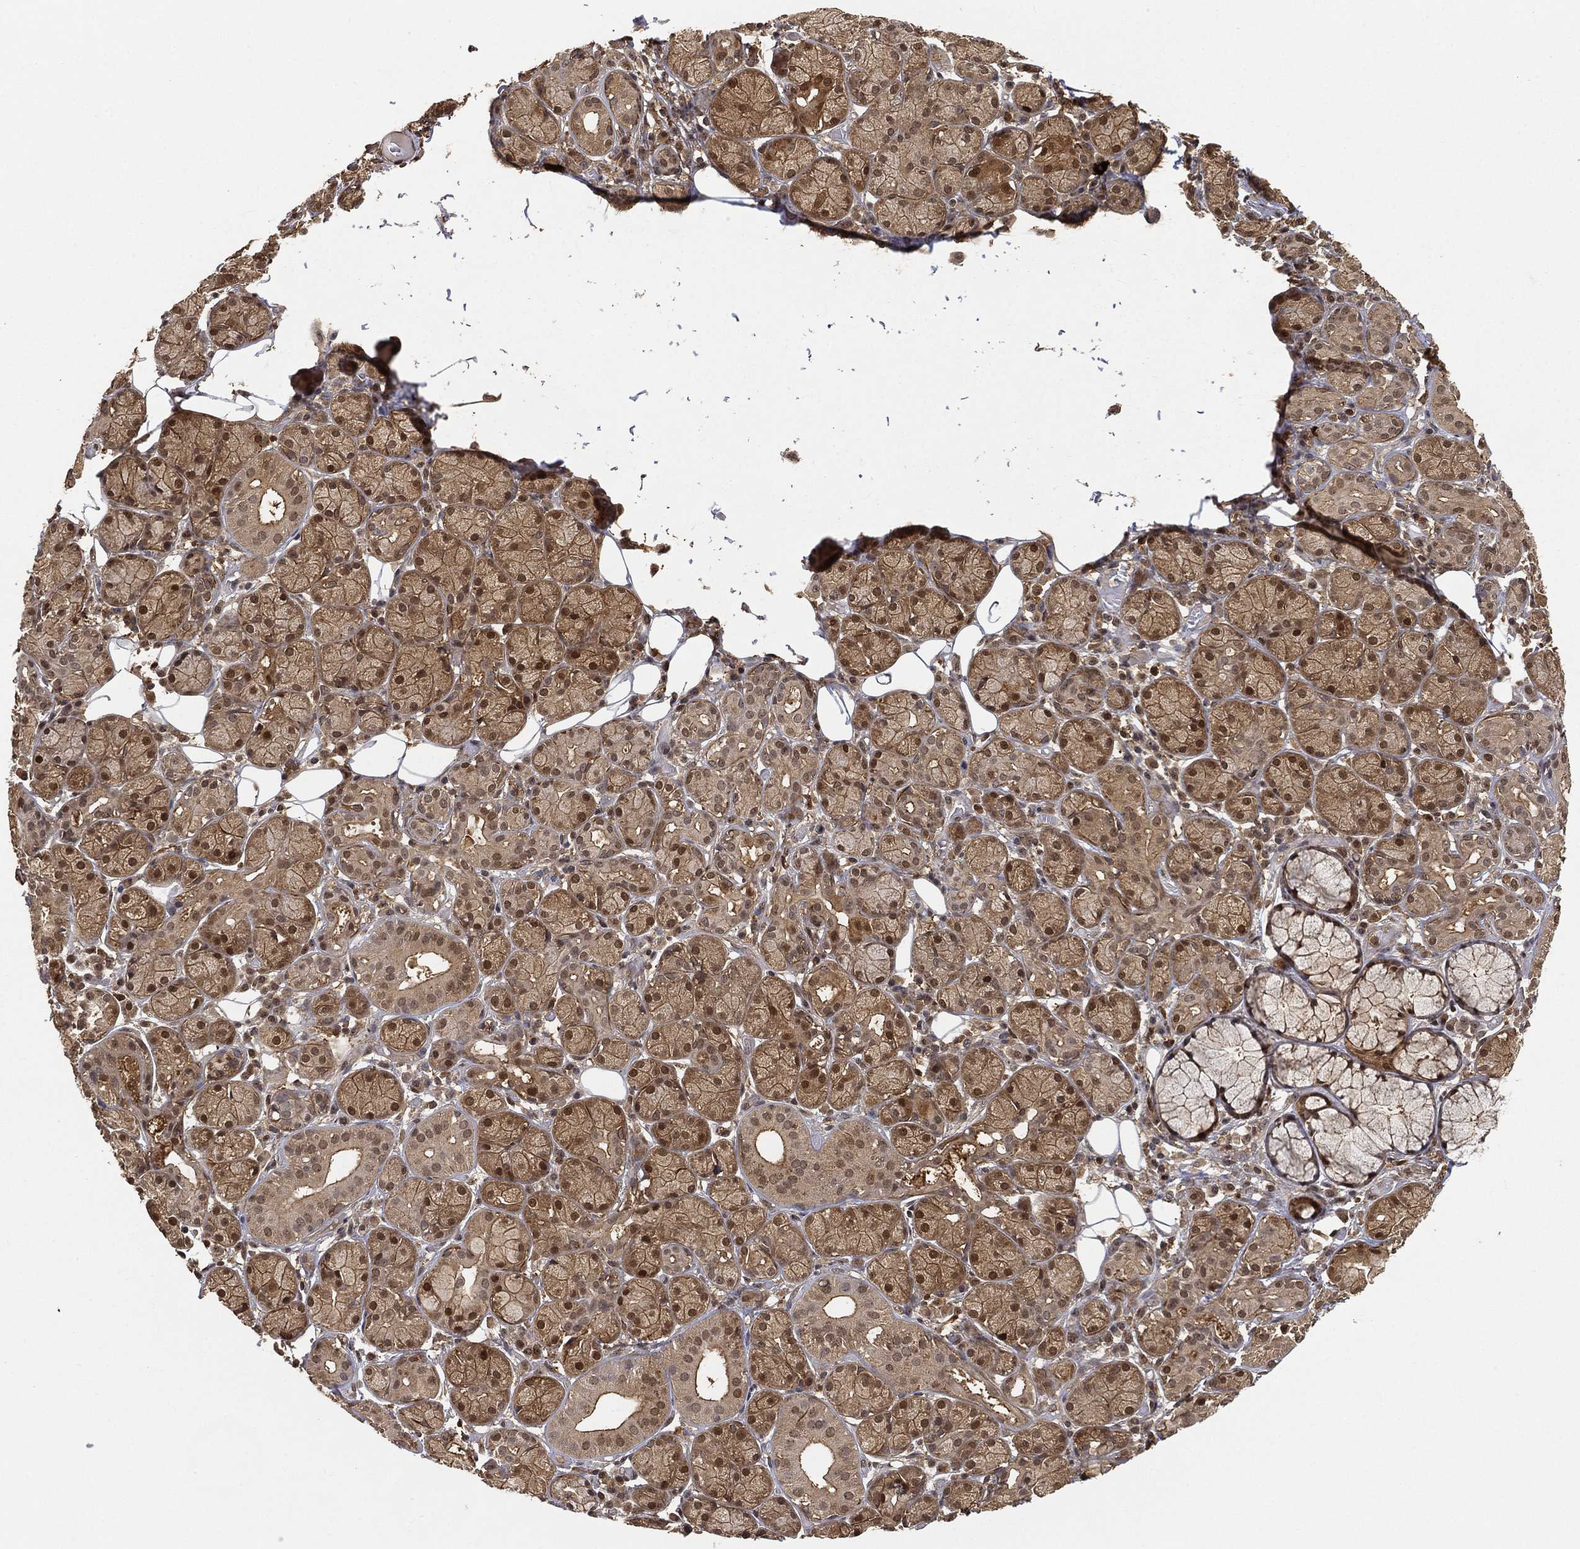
{"staining": {"intensity": "moderate", "quantity": ">75%", "location": "cytoplasmic/membranous,nuclear"}, "tissue": "salivary gland", "cell_type": "Glandular cells", "image_type": "normal", "snomed": [{"axis": "morphology", "description": "Normal tissue, NOS"}, {"axis": "topography", "description": "Salivary gland"}], "caption": "Immunohistochemical staining of normal human salivary gland displays moderate cytoplasmic/membranous,nuclear protein staining in about >75% of glandular cells.", "gene": "CRYL1", "patient": {"sex": "male", "age": 71}}